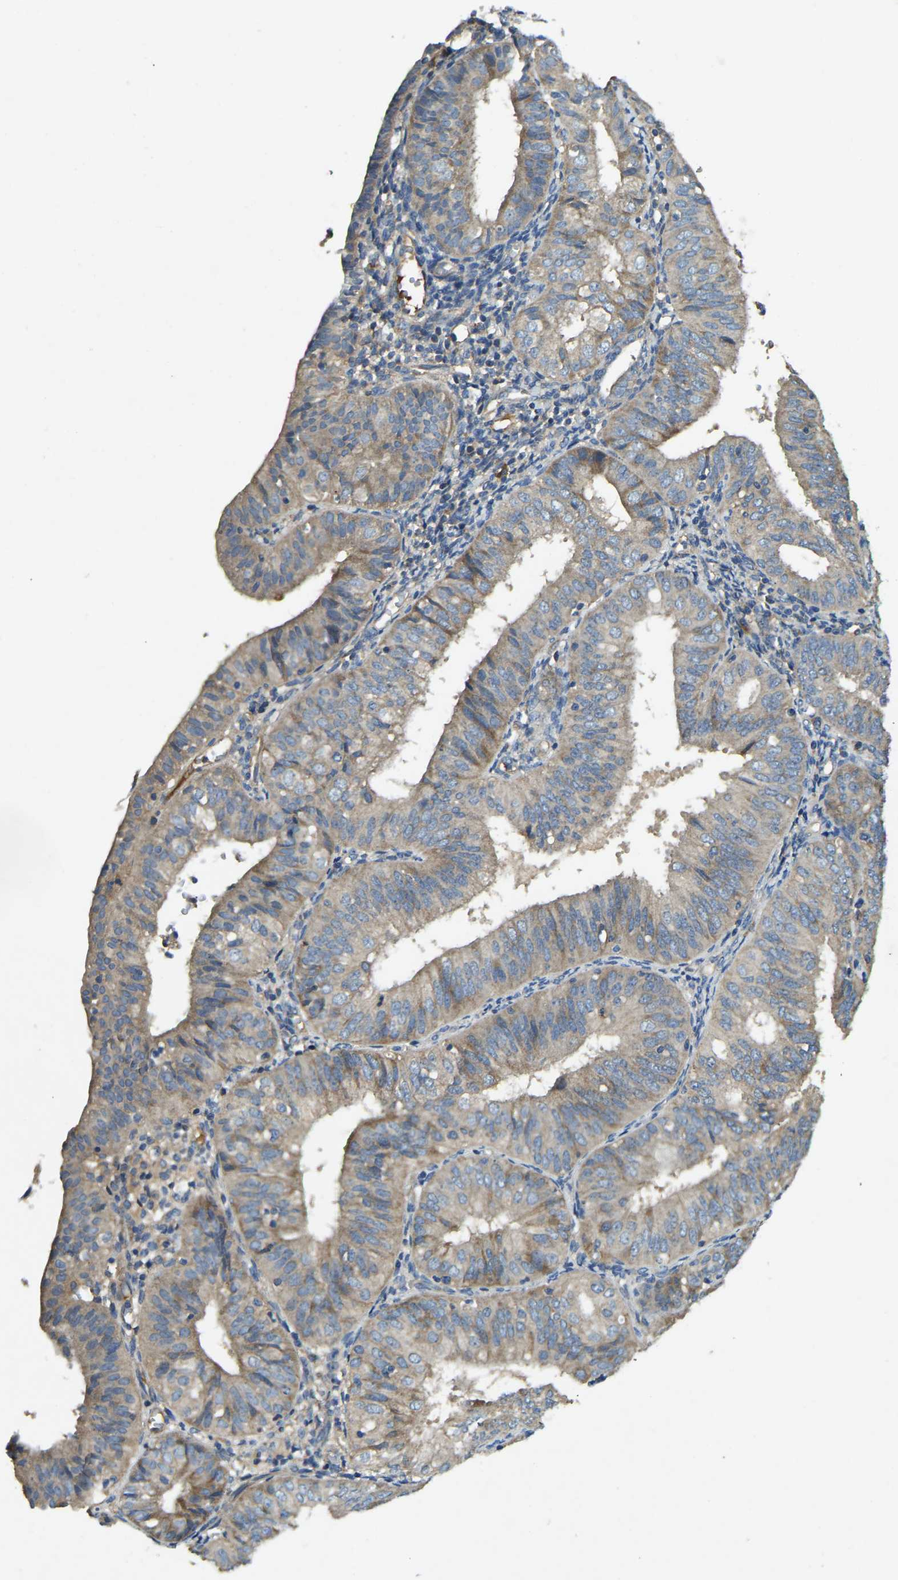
{"staining": {"intensity": "weak", "quantity": "25%-75%", "location": "cytoplasmic/membranous"}, "tissue": "endometrial cancer", "cell_type": "Tumor cells", "image_type": "cancer", "snomed": [{"axis": "morphology", "description": "Adenocarcinoma, NOS"}, {"axis": "topography", "description": "Endometrium"}], "caption": "Adenocarcinoma (endometrial) stained for a protein (brown) reveals weak cytoplasmic/membranous positive expression in about 25%-75% of tumor cells.", "gene": "ATP8B1", "patient": {"sex": "female", "age": 58}}